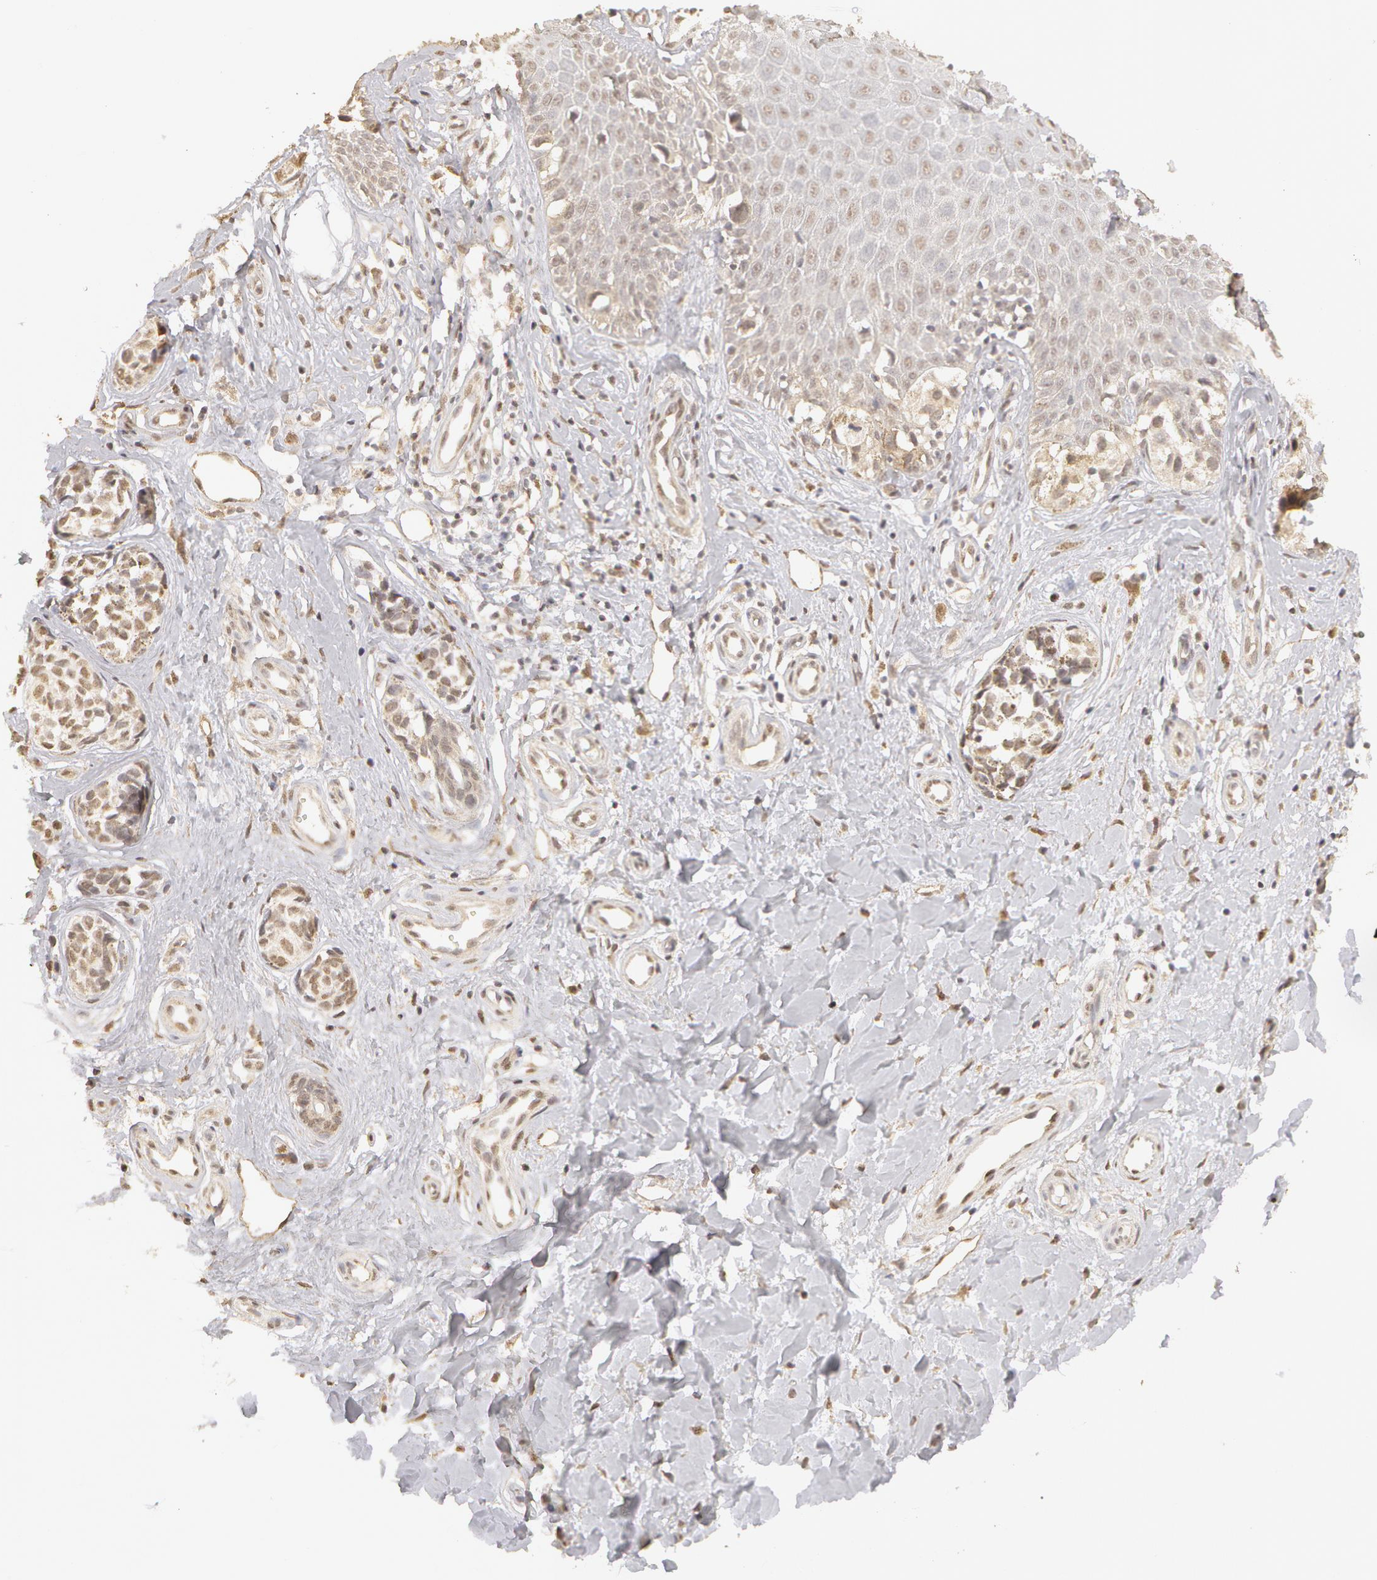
{"staining": {"intensity": "weak", "quantity": ">75%", "location": "nuclear"}, "tissue": "melanoma", "cell_type": "Tumor cells", "image_type": "cancer", "snomed": [{"axis": "morphology", "description": "Malignant melanoma, NOS"}, {"axis": "topography", "description": "Skin"}], "caption": "Human melanoma stained for a protein (brown) exhibits weak nuclear positive staining in approximately >75% of tumor cells.", "gene": "ADAM10", "patient": {"sex": "male", "age": 79}}